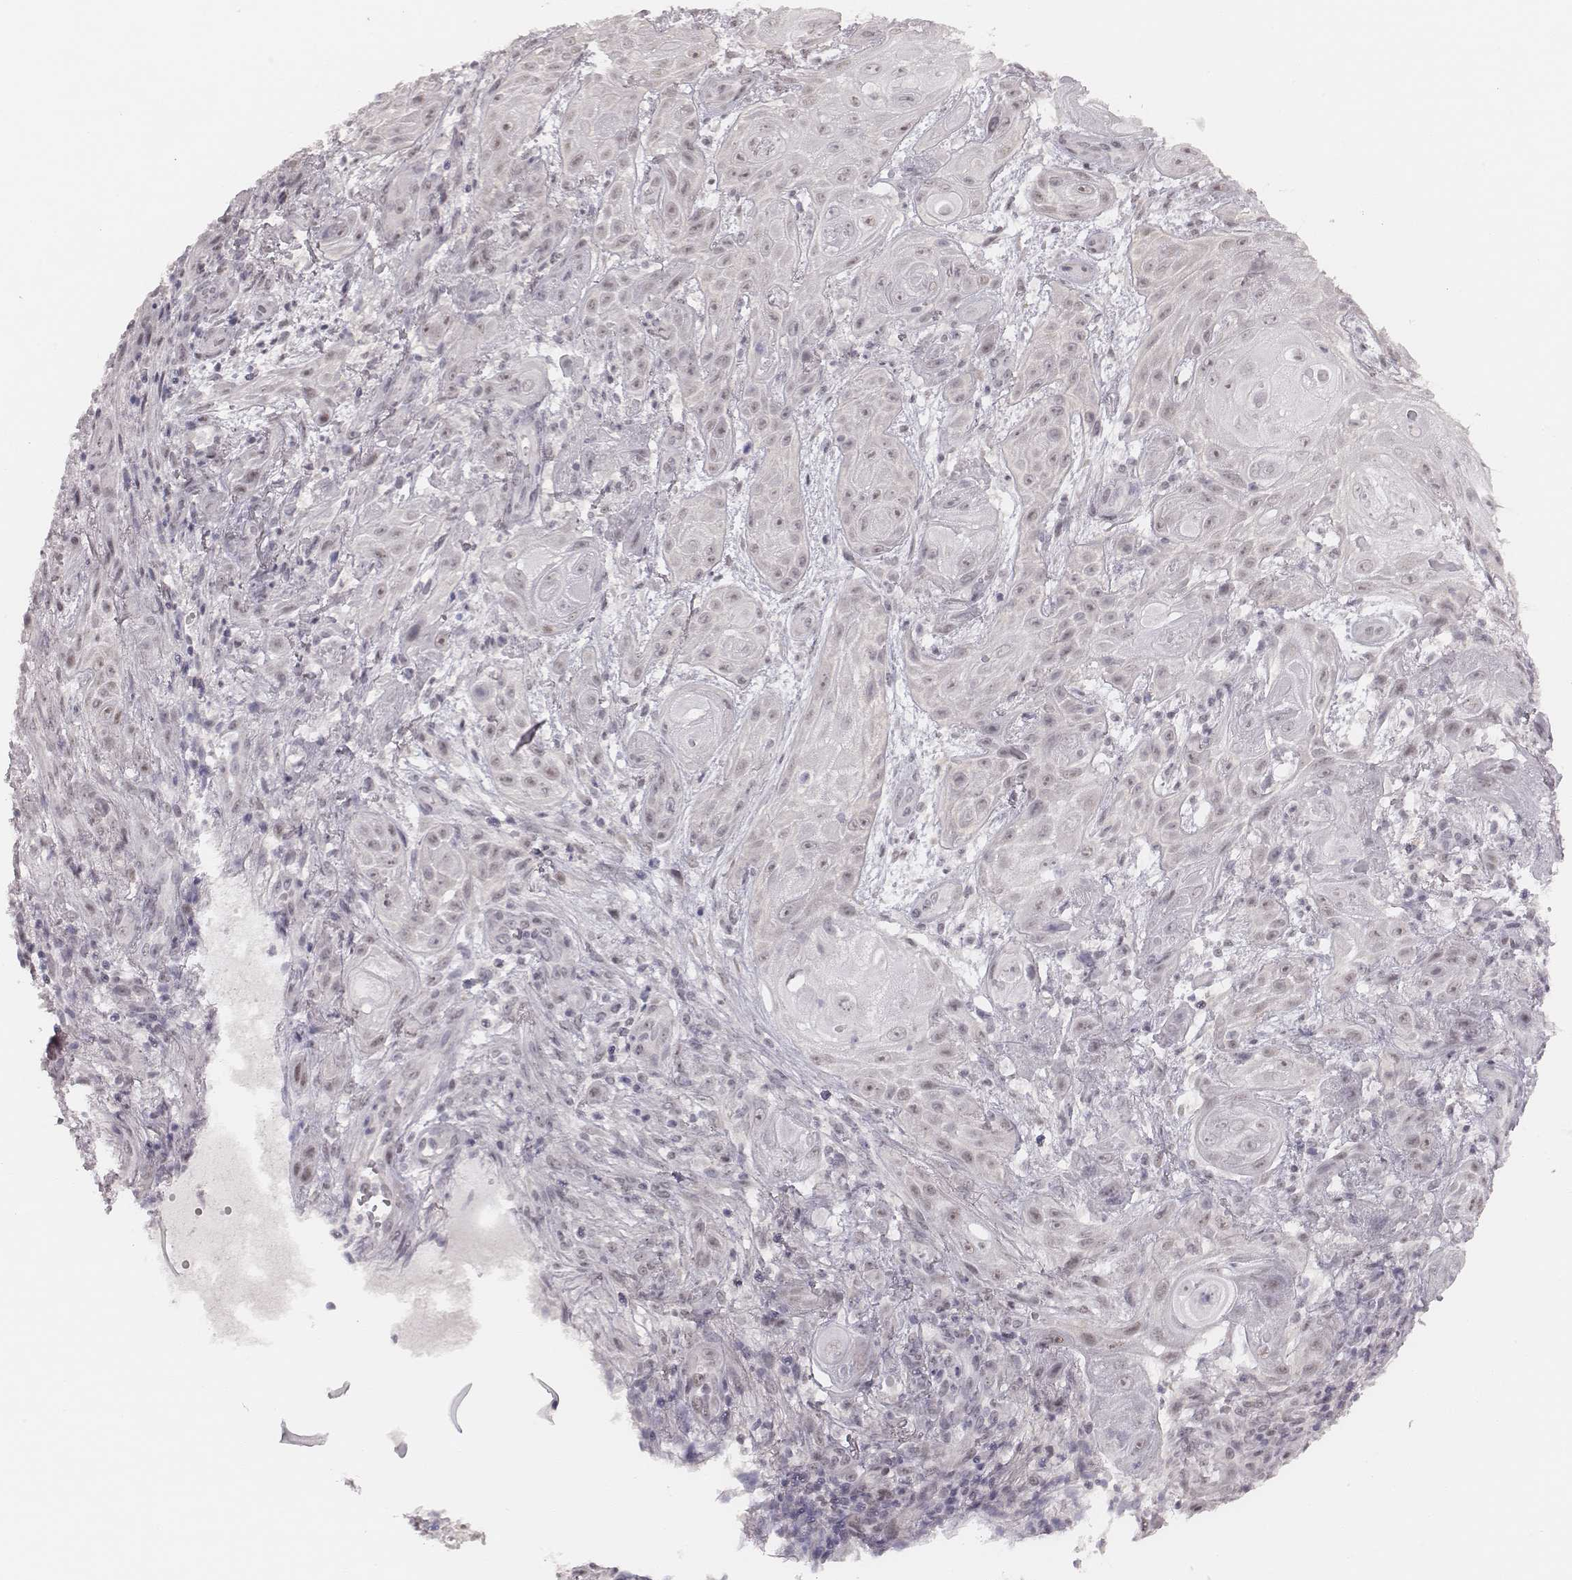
{"staining": {"intensity": "weak", "quantity": ">75%", "location": "nuclear"}, "tissue": "skin cancer", "cell_type": "Tumor cells", "image_type": "cancer", "snomed": [{"axis": "morphology", "description": "Squamous cell carcinoma, NOS"}, {"axis": "topography", "description": "Skin"}], "caption": "Squamous cell carcinoma (skin) stained with immunohistochemistry reveals weak nuclear staining in approximately >75% of tumor cells.", "gene": "RPGRIP1", "patient": {"sex": "male", "age": 62}}